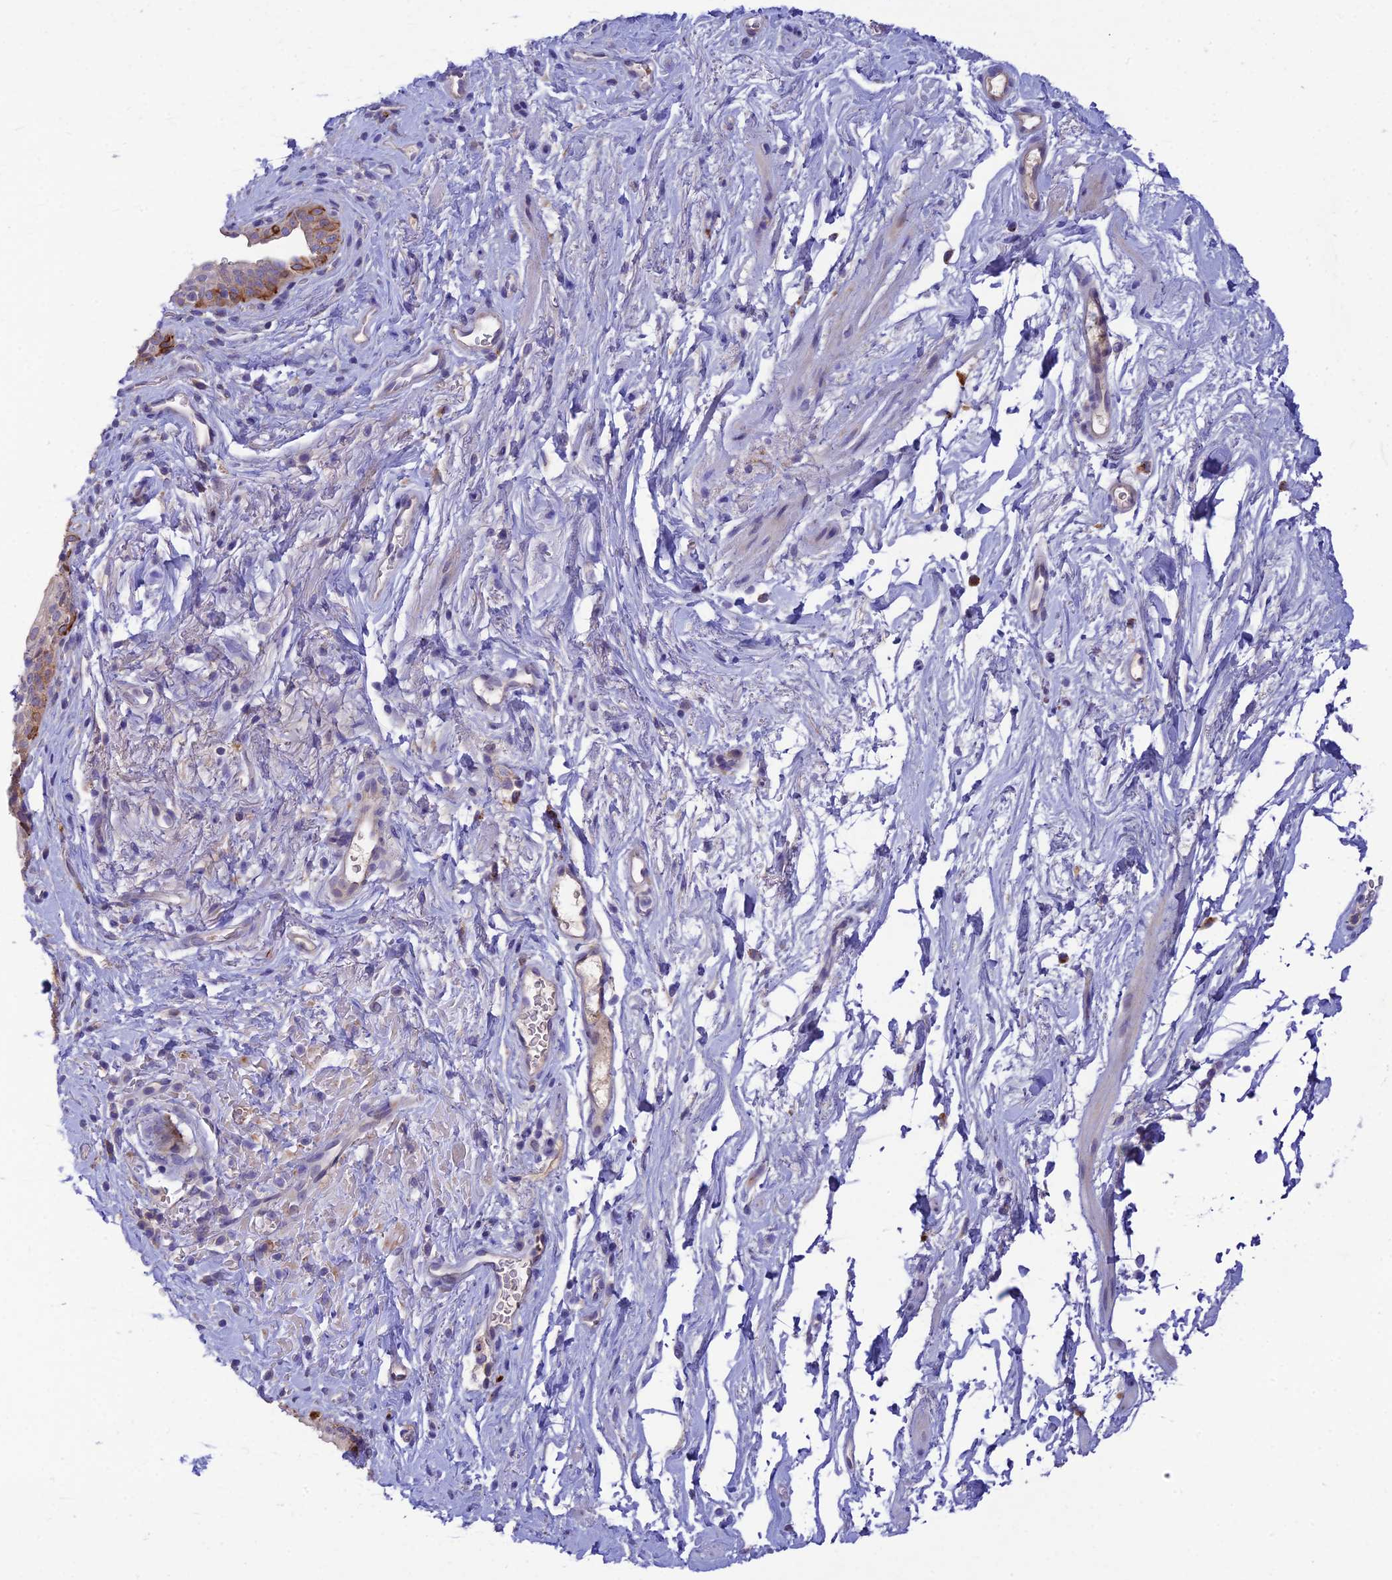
{"staining": {"intensity": "negative", "quantity": "none", "location": "none"}, "tissue": "smooth muscle", "cell_type": "Smooth muscle cells", "image_type": "normal", "snomed": [{"axis": "morphology", "description": "Normal tissue, NOS"}, {"axis": "topography", "description": "Smooth muscle"}, {"axis": "topography", "description": "Peripheral nerve tissue"}], "caption": "Image shows no protein staining in smooth muscle cells of benign smooth muscle. (DAB (3,3'-diaminobenzidine) IHC with hematoxylin counter stain).", "gene": "CCDC157", "patient": {"sex": "male", "age": 69}}